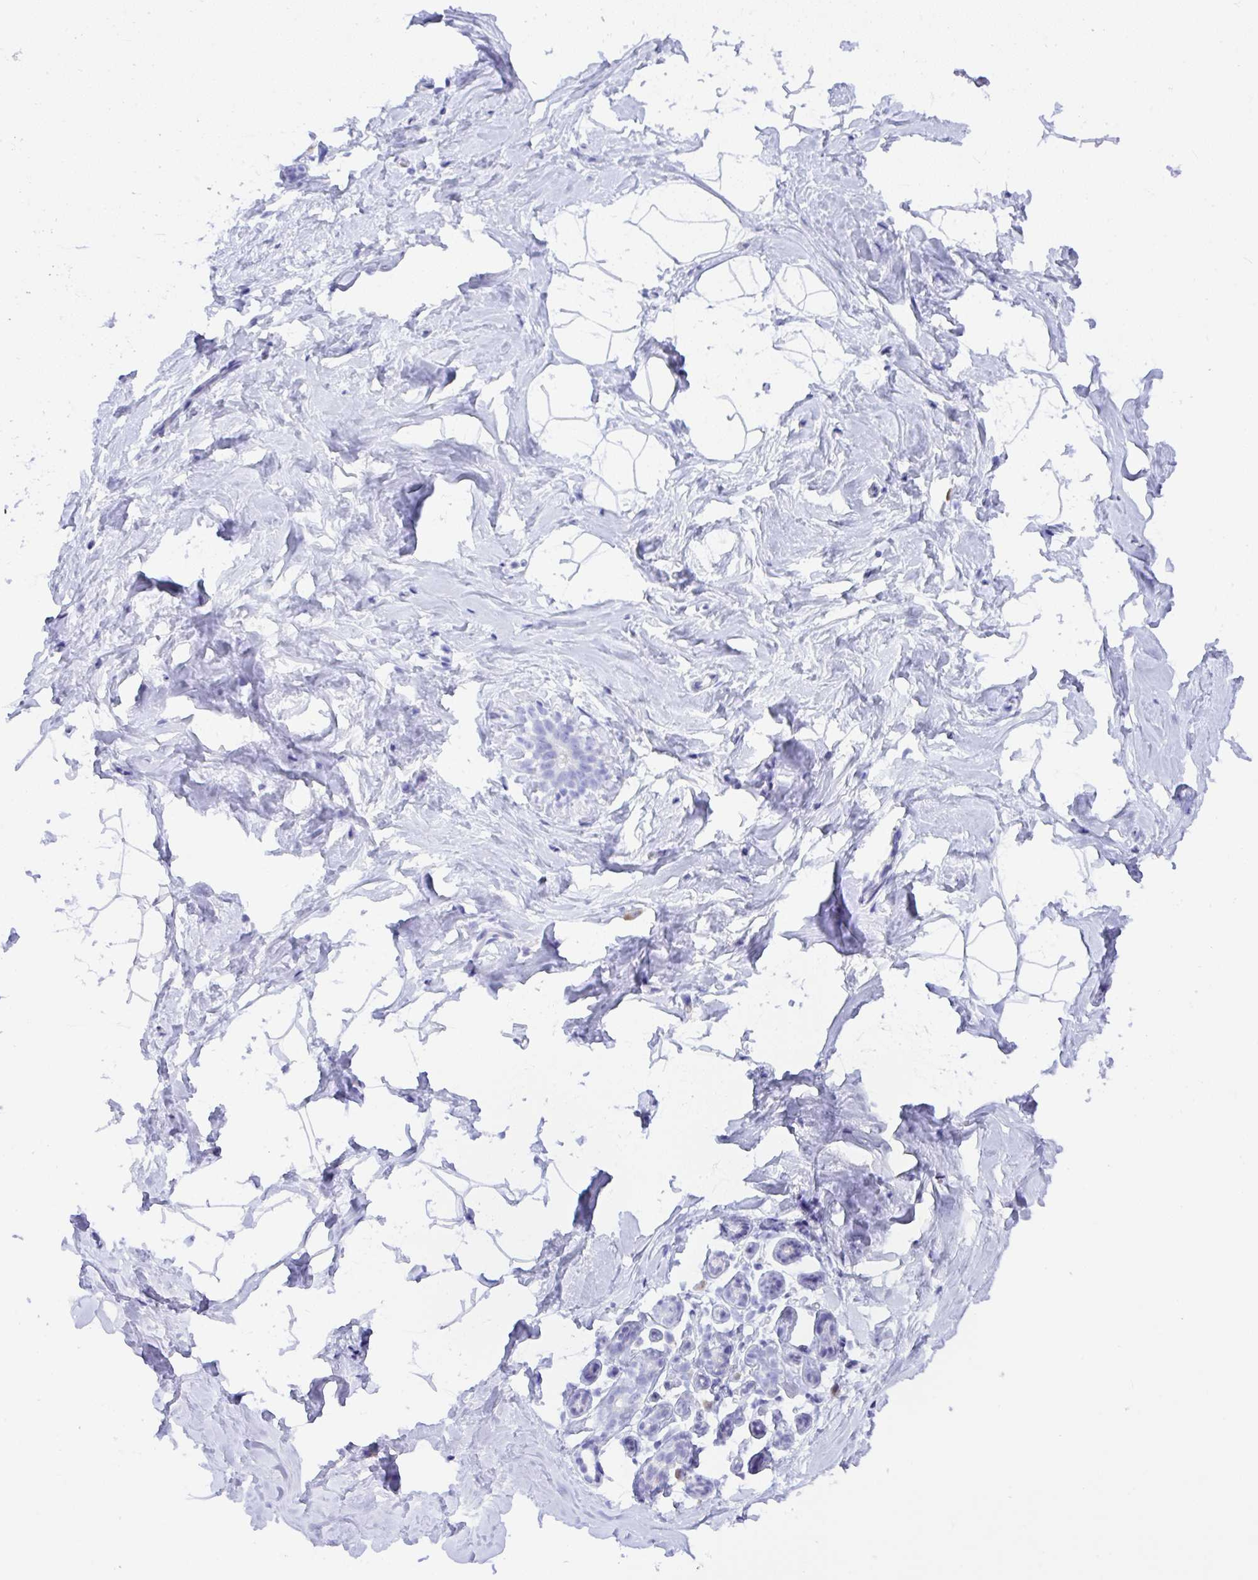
{"staining": {"intensity": "negative", "quantity": "none", "location": "none"}, "tissue": "breast", "cell_type": "Adipocytes", "image_type": "normal", "snomed": [{"axis": "morphology", "description": "Normal tissue, NOS"}, {"axis": "topography", "description": "Breast"}], "caption": "A high-resolution micrograph shows immunohistochemistry (IHC) staining of benign breast, which exhibits no significant expression in adipocytes. (DAB immunohistochemistry (IHC) with hematoxylin counter stain).", "gene": "SEL1L2", "patient": {"sex": "female", "age": 32}}